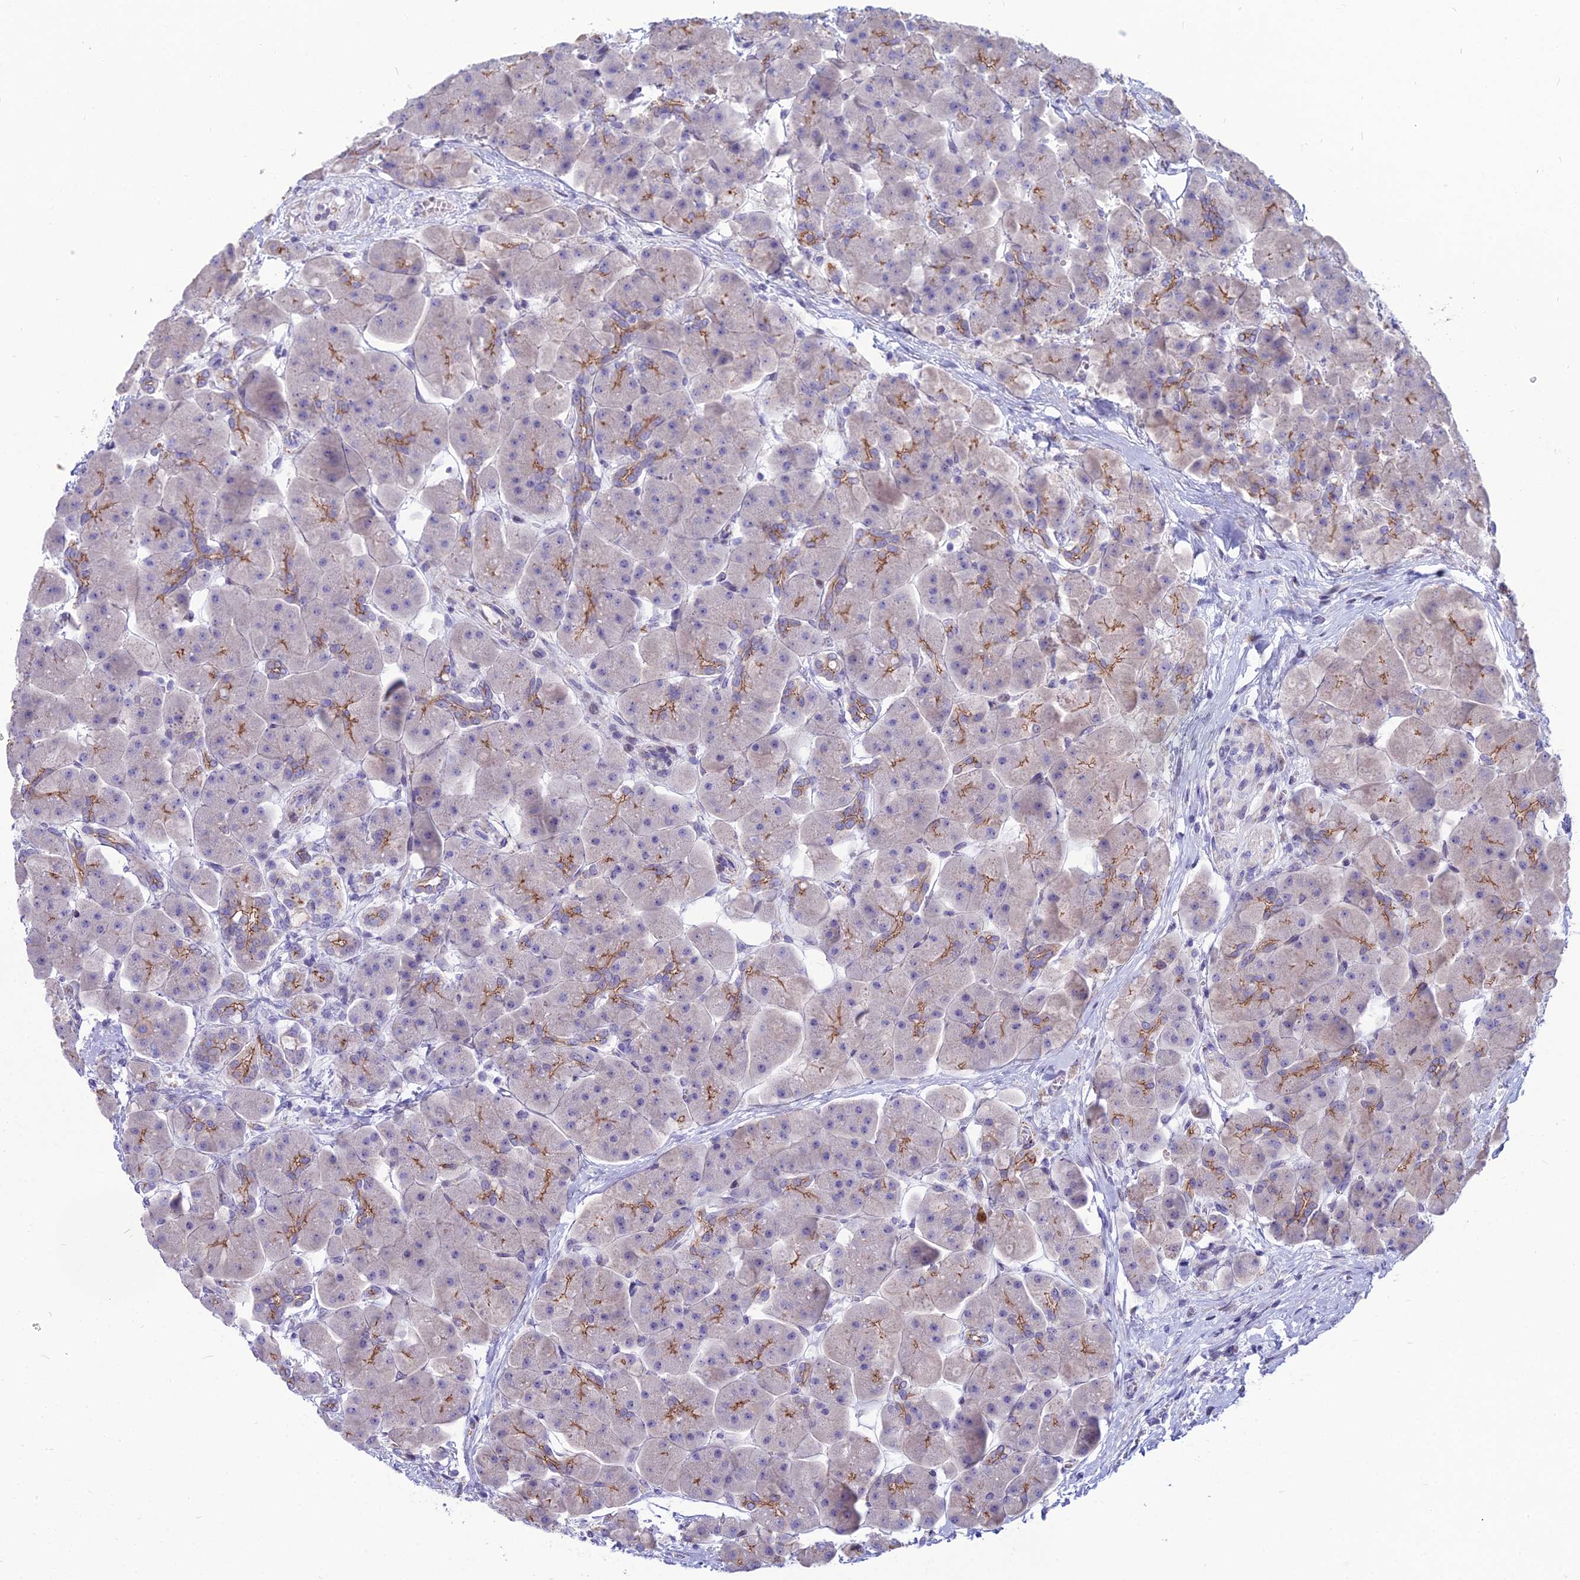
{"staining": {"intensity": "moderate", "quantity": "25%-75%", "location": "cytoplasmic/membranous"}, "tissue": "pancreas", "cell_type": "Exocrine glandular cells", "image_type": "normal", "snomed": [{"axis": "morphology", "description": "Normal tissue, NOS"}, {"axis": "topography", "description": "Pancreas"}], "caption": "A brown stain highlights moderate cytoplasmic/membranous expression of a protein in exocrine glandular cells of normal pancreas. The staining was performed using DAB (3,3'-diaminobenzidine) to visualize the protein expression in brown, while the nuclei were stained in blue with hematoxylin (Magnification: 20x).", "gene": "ENSG00000285920", "patient": {"sex": "male", "age": 66}}